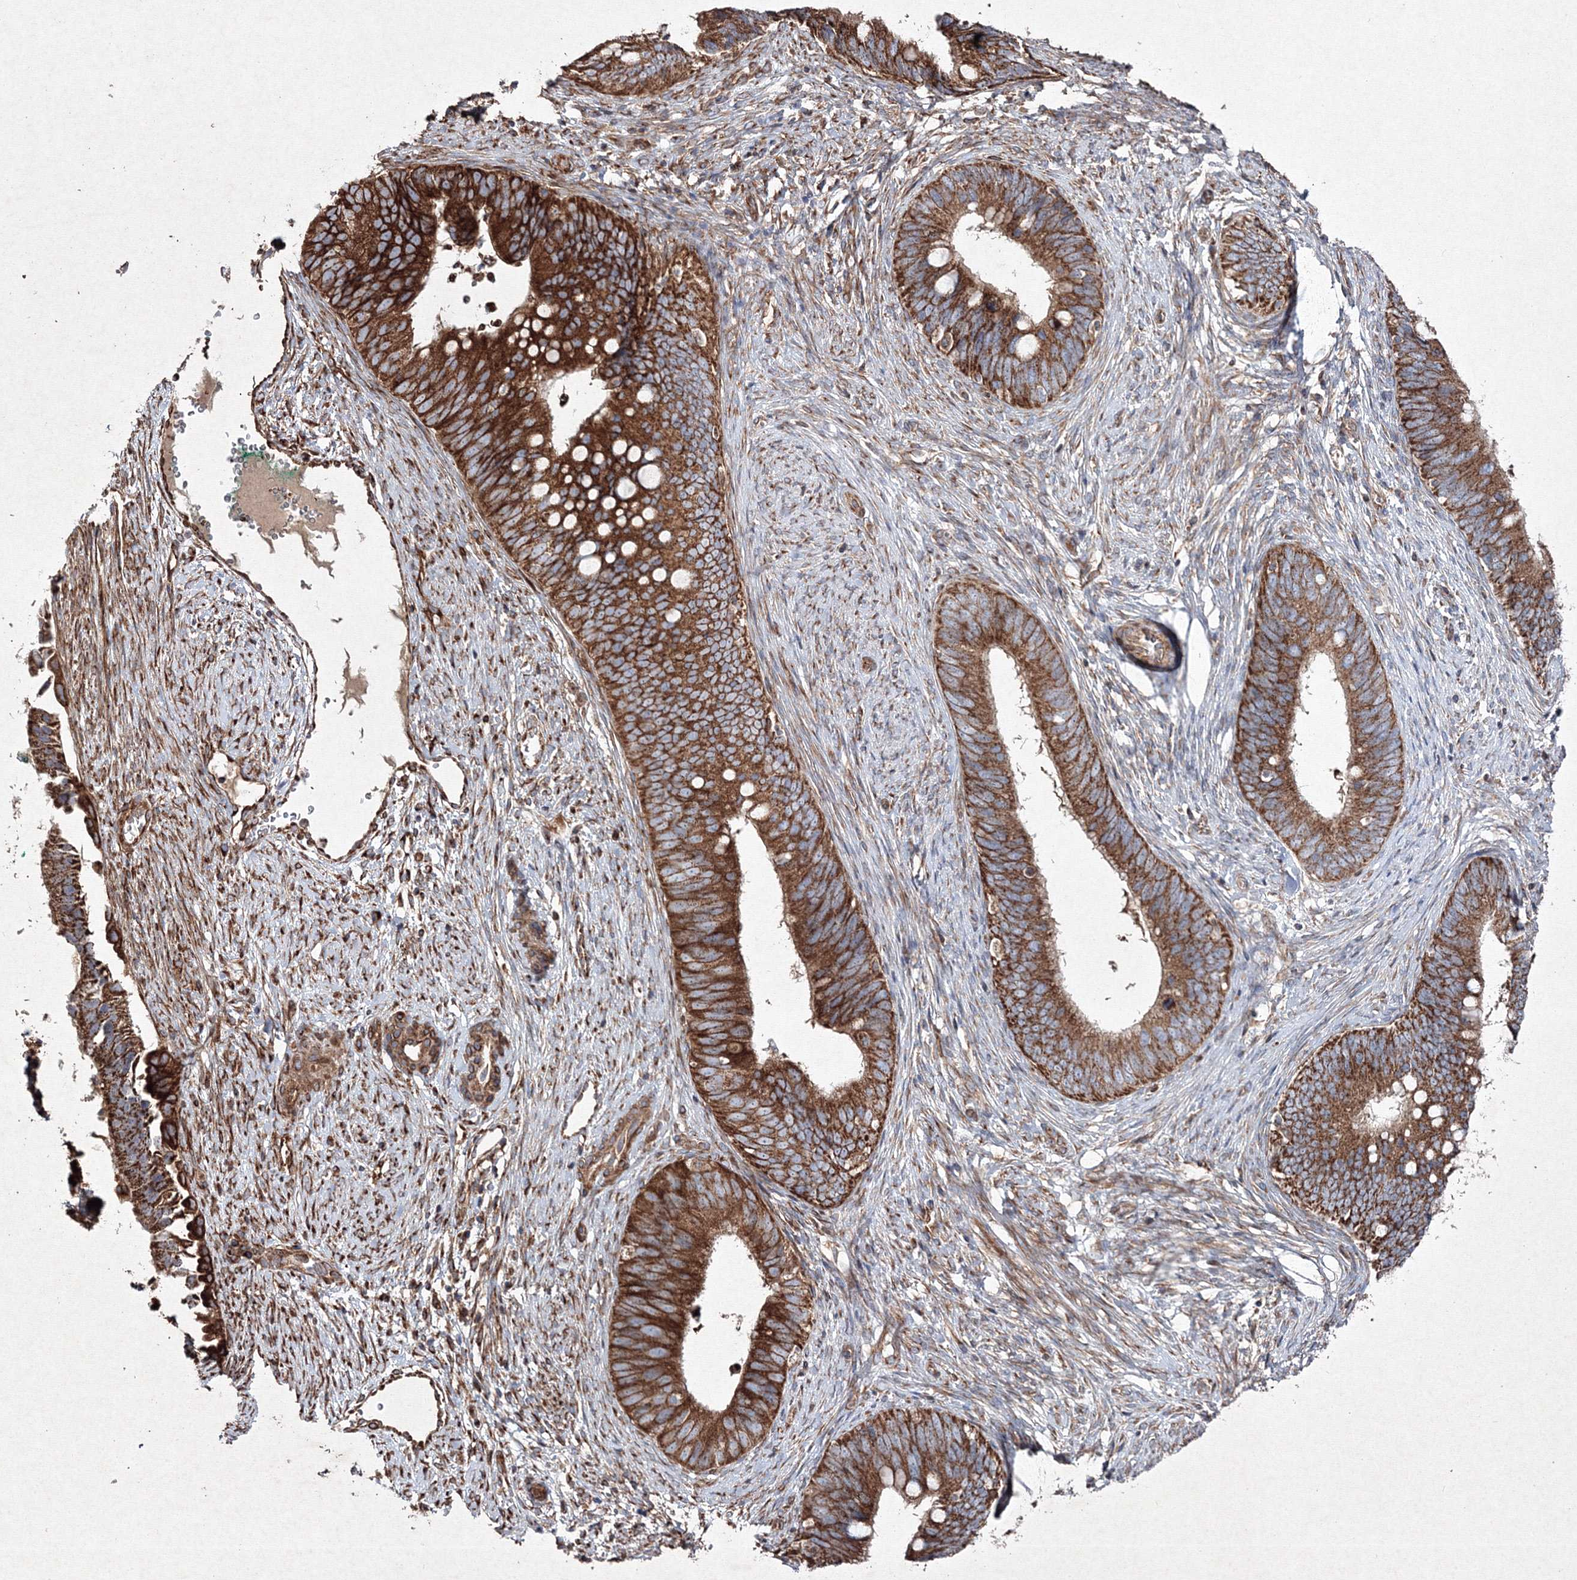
{"staining": {"intensity": "strong", "quantity": ">75%", "location": "cytoplasmic/membranous"}, "tissue": "cervical cancer", "cell_type": "Tumor cells", "image_type": "cancer", "snomed": [{"axis": "morphology", "description": "Adenocarcinoma, NOS"}, {"axis": "topography", "description": "Cervix"}], "caption": "Strong cytoplasmic/membranous protein positivity is seen in about >75% of tumor cells in cervical adenocarcinoma.", "gene": "GFM1", "patient": {"sex": "female", "age": 42}}